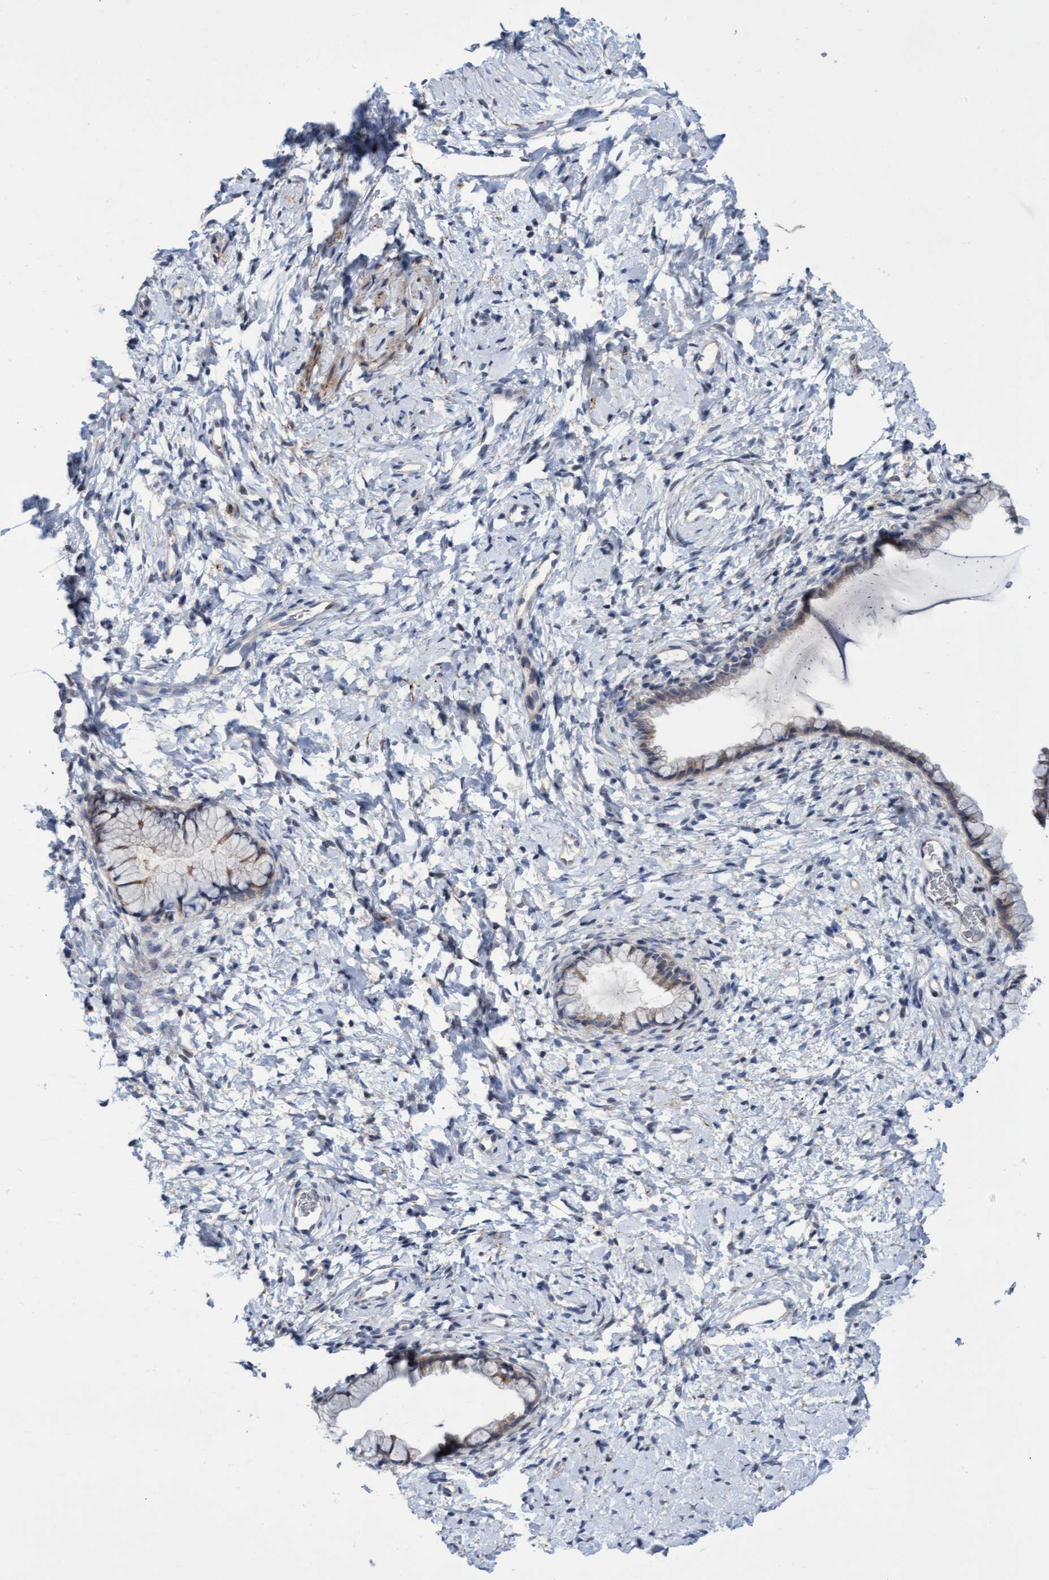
{"staining": {"intensity": "weak", "quantity": "25%-75%", "location": "cytoplasmic/membranous"}, "tissue": "cervix", "cell_type": "Glandular cells", "image_type": "normal", "snomed": [{"axis": "morphology", "description": "Normal tissue, NOS"}, {"axis": "topography", "description": "Cervix"}], "caption": "Immunohistochemistry (IHC) of unremarkable cervix reveals low levels of weak cytoplasmic/membranous expression in approximately 25%-75% of glandular cells. The protein of interest is stained brown, and the nuclei are stained in blue (DAB IHC with brightfield microscopy, high magnification).", "gene": "ABCF2", "patient": {"sex": "female", "age": 72}}